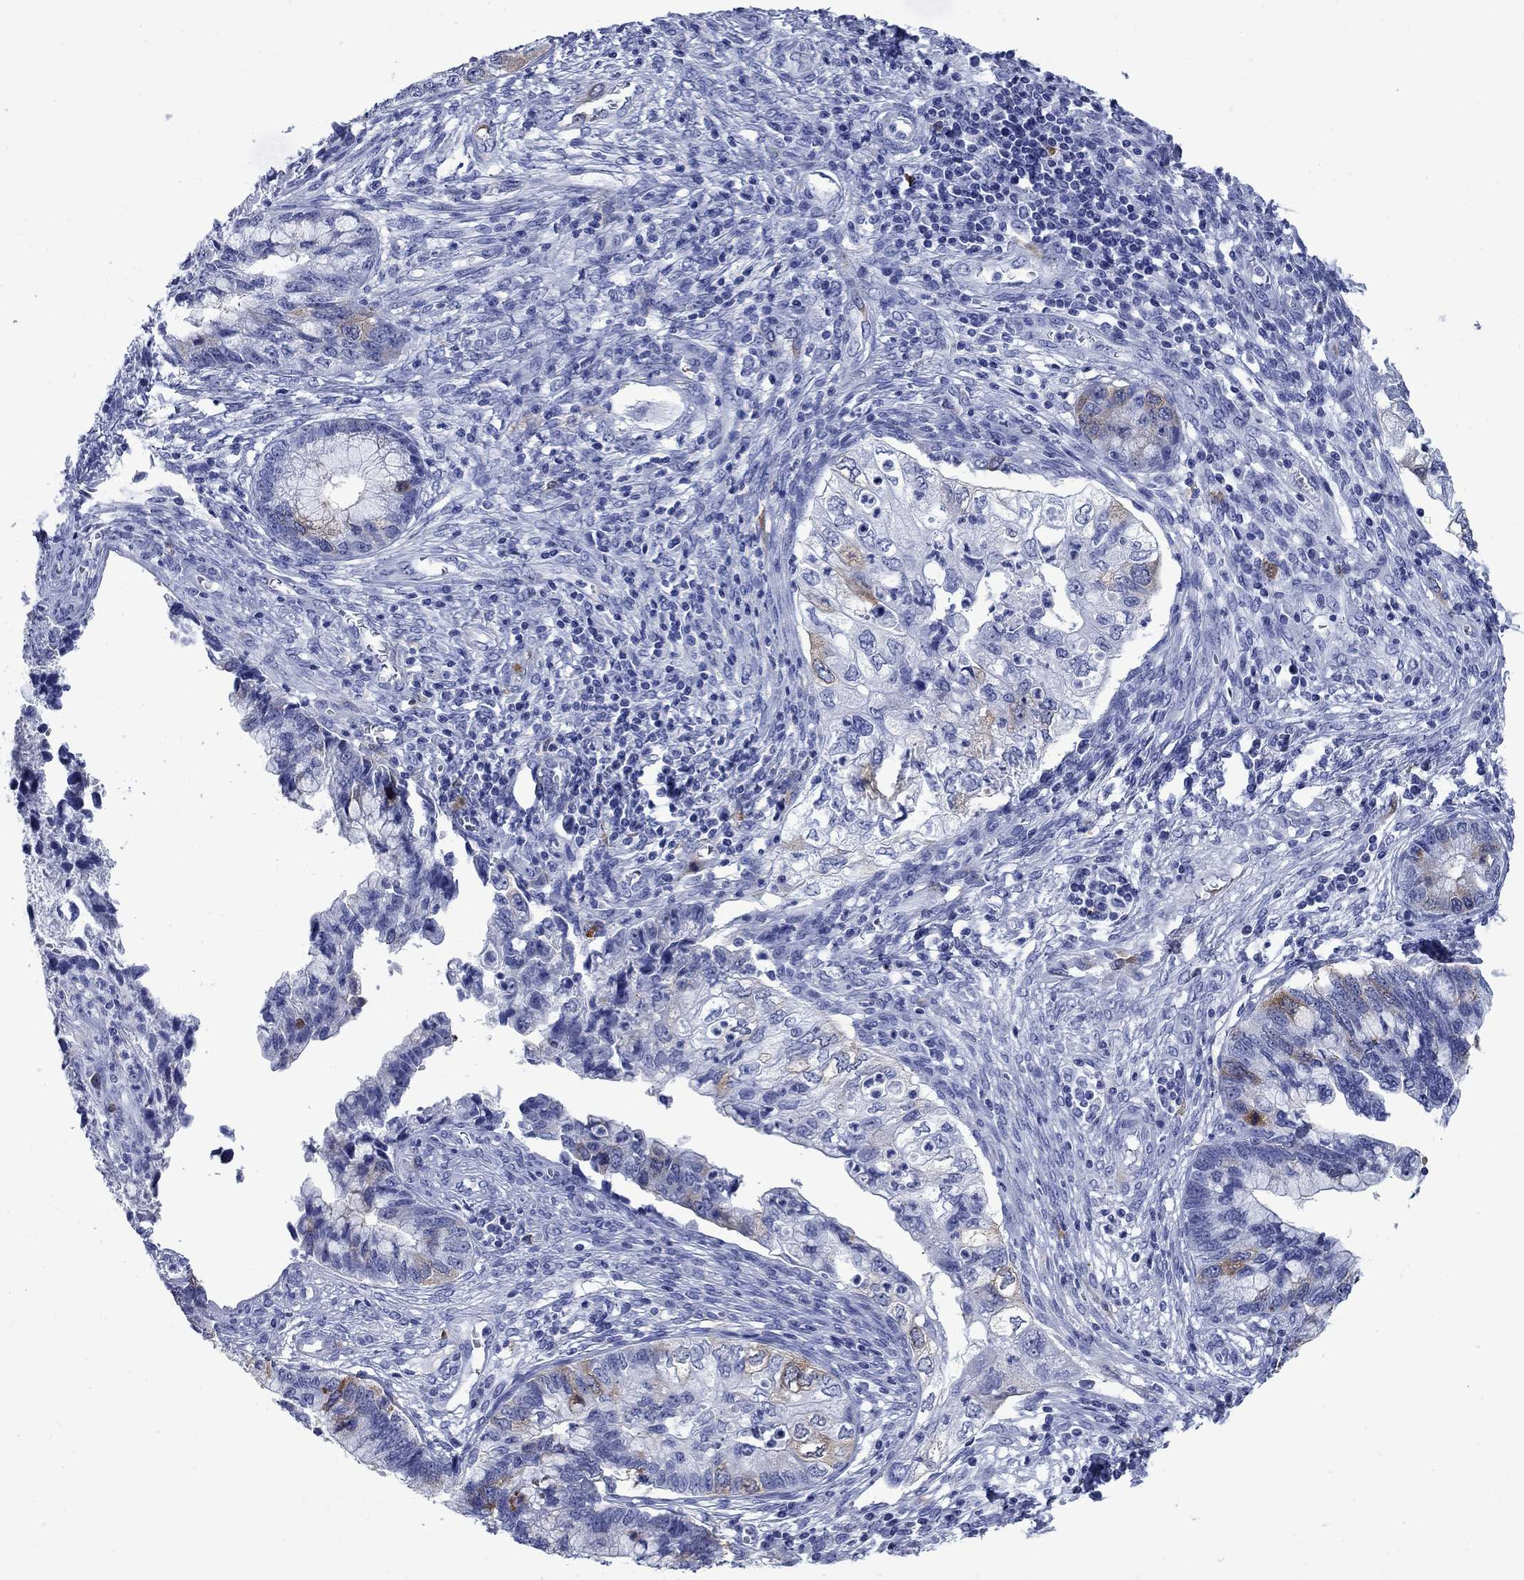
{"staining": {"intensity": "moderate", "quantity": "<25%", "location": "cytoplasmic/membranous"}, "tissue": "cervical cancer", "cell_type": "Tumor cells", "image_type": "cancer", "snomed": [{"axis": "morphology", "description": "Adenocarcinoma, NOS"}, {"axis": "topography", "description": "Cervix"}], "caption": "Protein positivity by immunohistochemistry (IHC) displays moderate cytoplasmic/membranous staining in approximately <25% of tumor cells in cervical cancer.", "gene": "TACC3", "patient": {"sex": "female", "age": 44}}